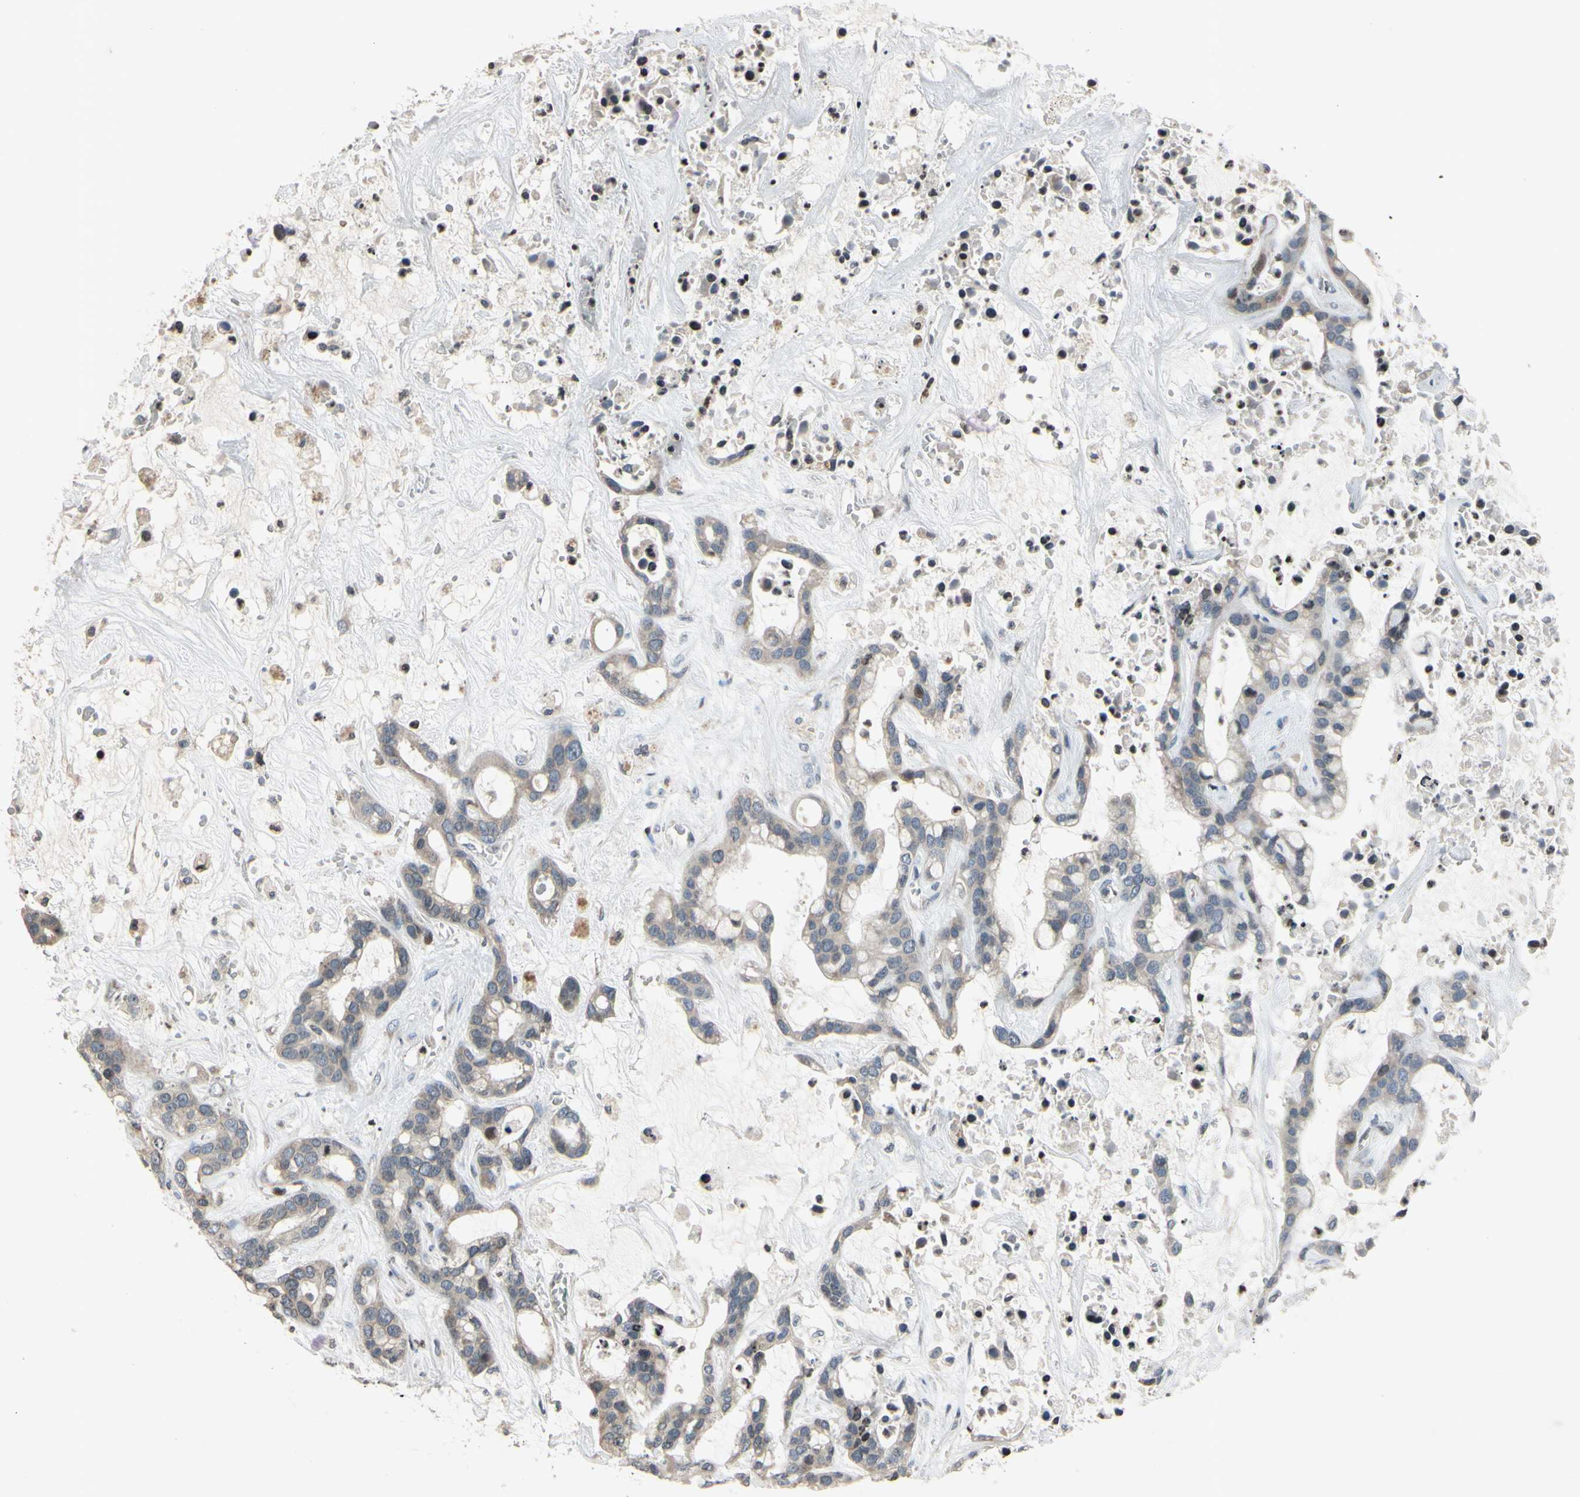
{"staining": {"intensity": "weak", "quantity": "25%-75%", "location": "cytoplasmic/membranous"}, "tissue": "liver cancer", "cell_type": "Tumor cells", "image_type": "cancer", "snomed": [{"axis": "morphology", "description": "Cholangiocarcinoma"}, {"axis": "topography", "description": "Liver"}], "caption": "Liver cancer tissue reveals weak cytoplasmic/membranous positivity in approximately 25%-75% of tumor cells, visualized by immunohistochemistry. Immunohistochemistry stains the protein of interest in brown and the nuclei are stained blue.", "gene": "ARG1", "patient": {"sex": "female", "age": 65}}